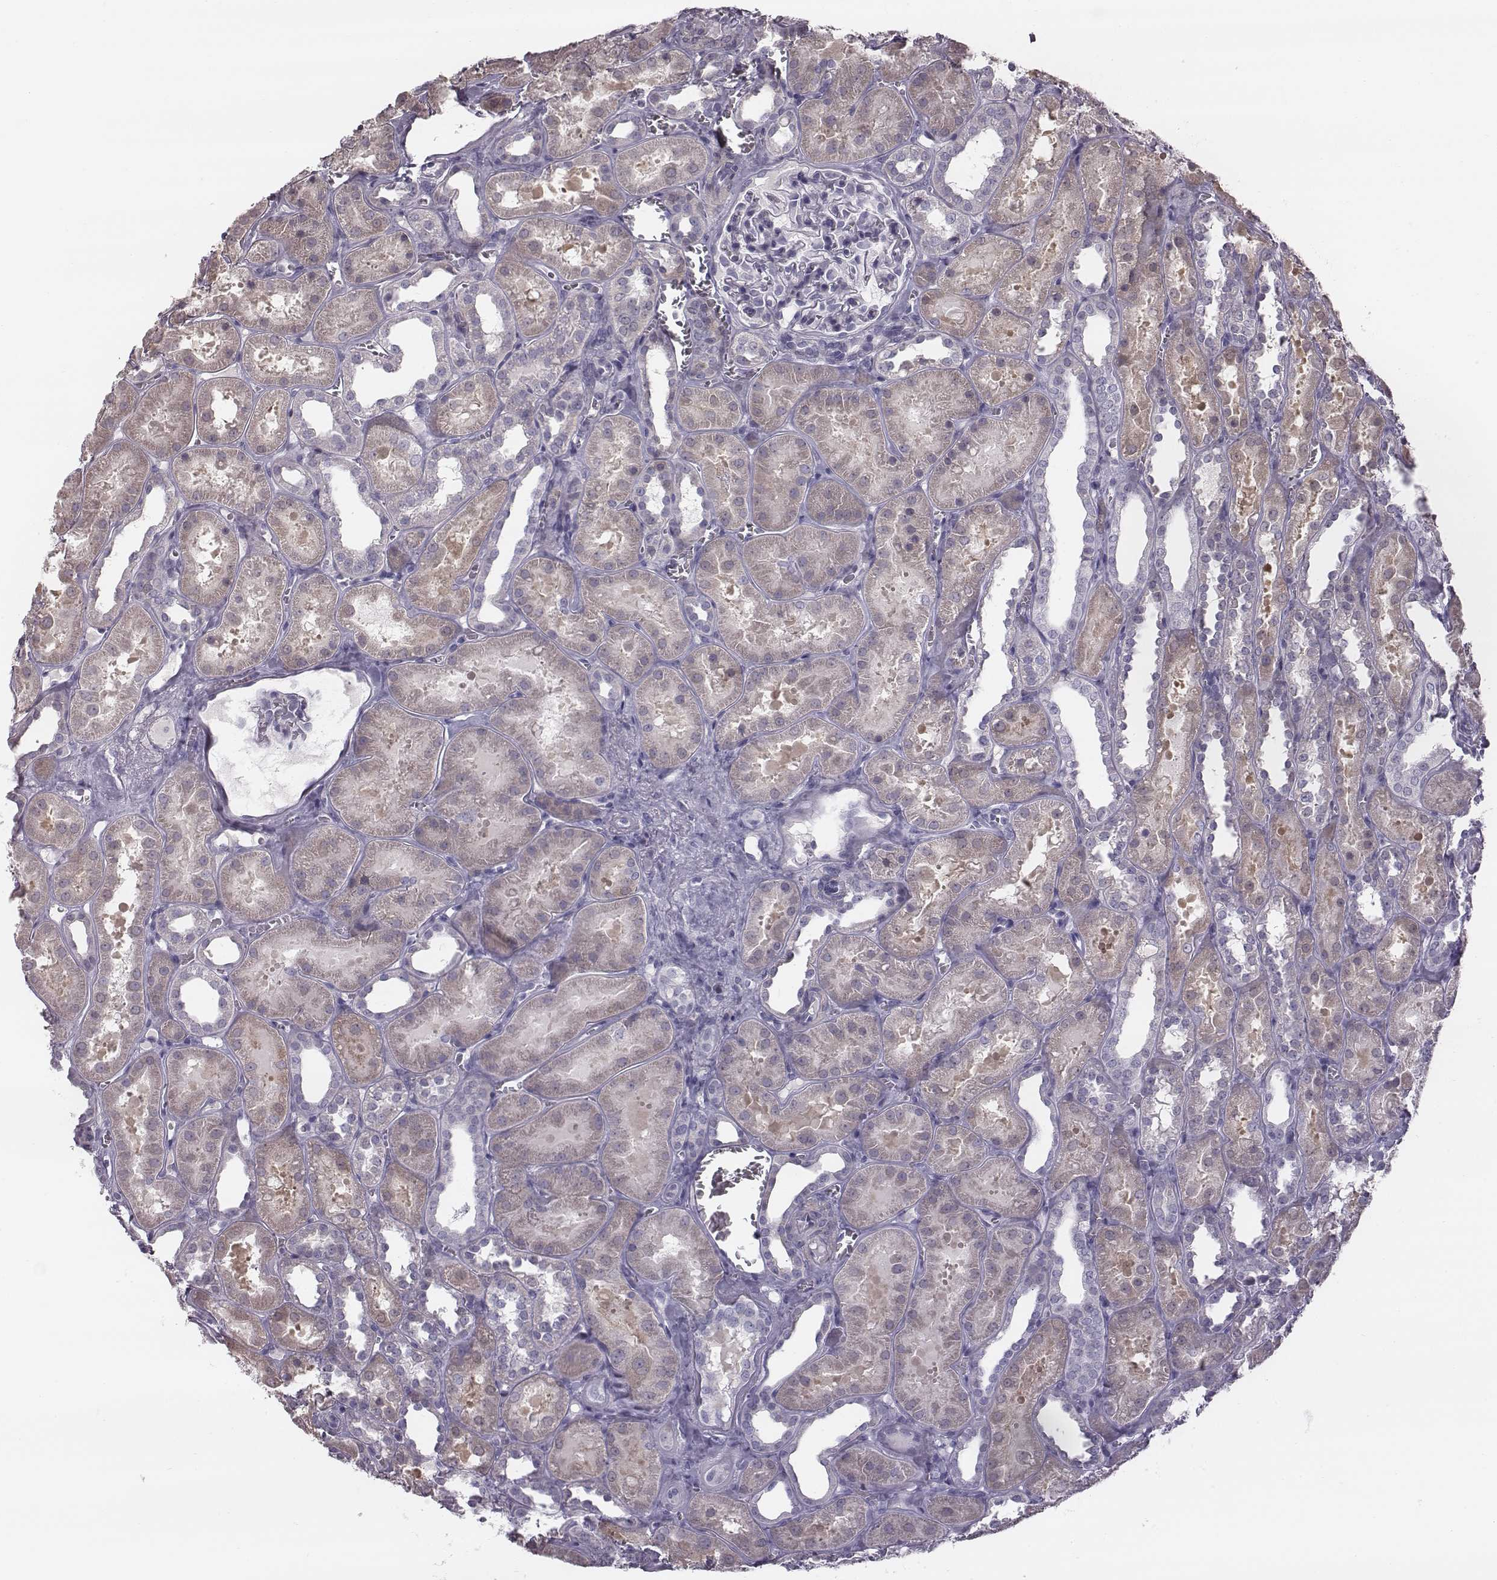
{"staining": {"intensity": "negative", "quantity": "none", "location": "none"}, "tissue": "kidney", "cell_type": "Cells in glomeruli", "image_type": "normal", "snomed": [{"axis": "morphology", "description": "Normal tissue, NOS"}, {"axis": "topography", "description": "Kidney"}], "caption": "Protein analysis of normal kidney shows no significant positivity in cells in glomeruli. The staining was performed using DAB to visualize the protein expression in brown, while the nuclei were stained in blue with hematoxylin (Magnification: 20x).", "gene": "CRISP1", "patient": {"sex": "female", "age": 41}}